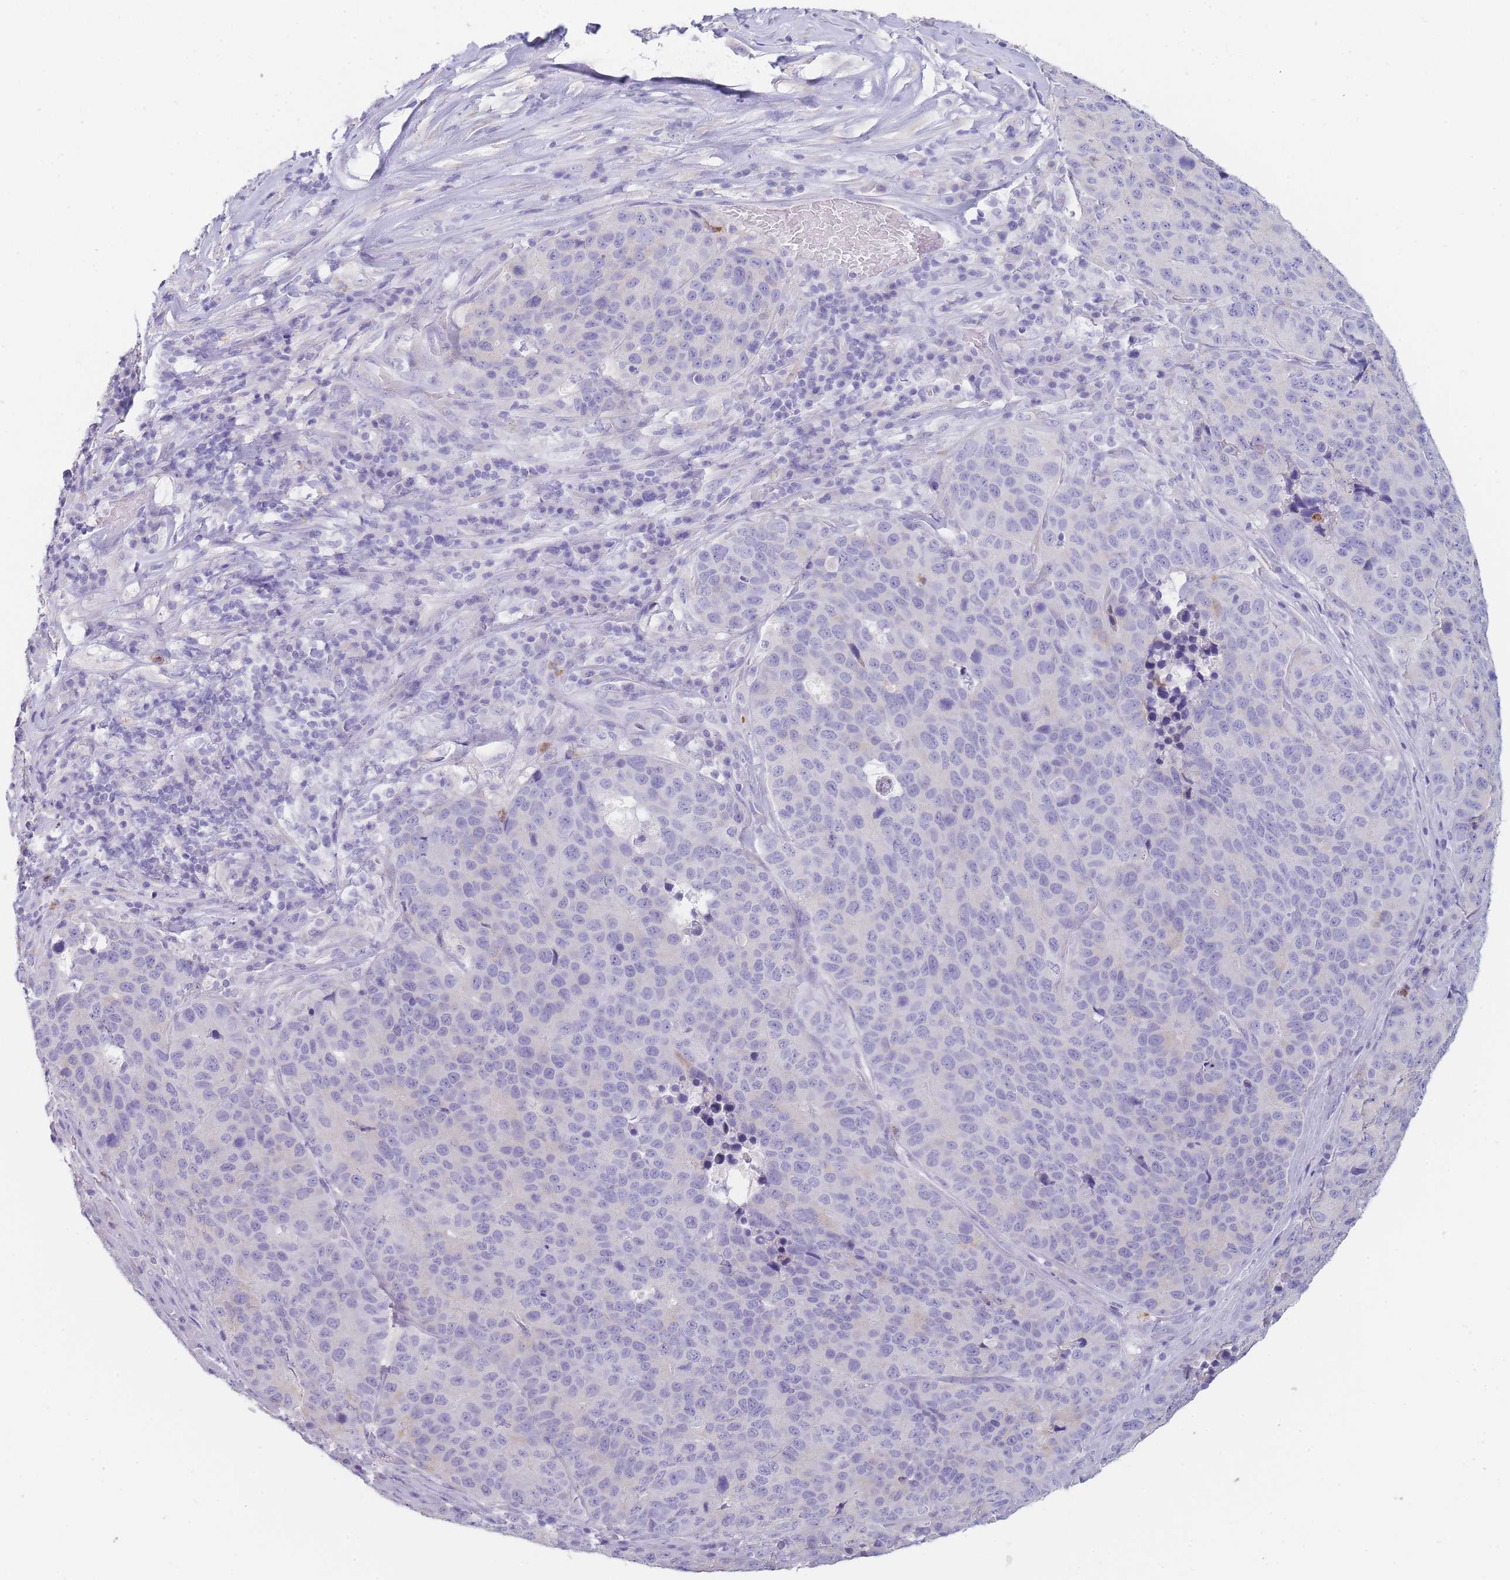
{"staining": {"intensity": "negative", "quantity": "none", "location": "none"}, "tissue": "stomach cancer", "cell_type": "Tumor cells", "image_type": "cancer", "snomed": [{"axis": "morphology", "description": "Adenocarcinoma, NOS"}, {"axis": "topography", "description": "Stomach"}], "caption": "Immunohistochemical staining of stomach cancer (adenocarcinoma) demonstrates no significant positivity in tumor cells.", "gene": "ZNF627", "patient": {"sex": "male", "age": 71}}